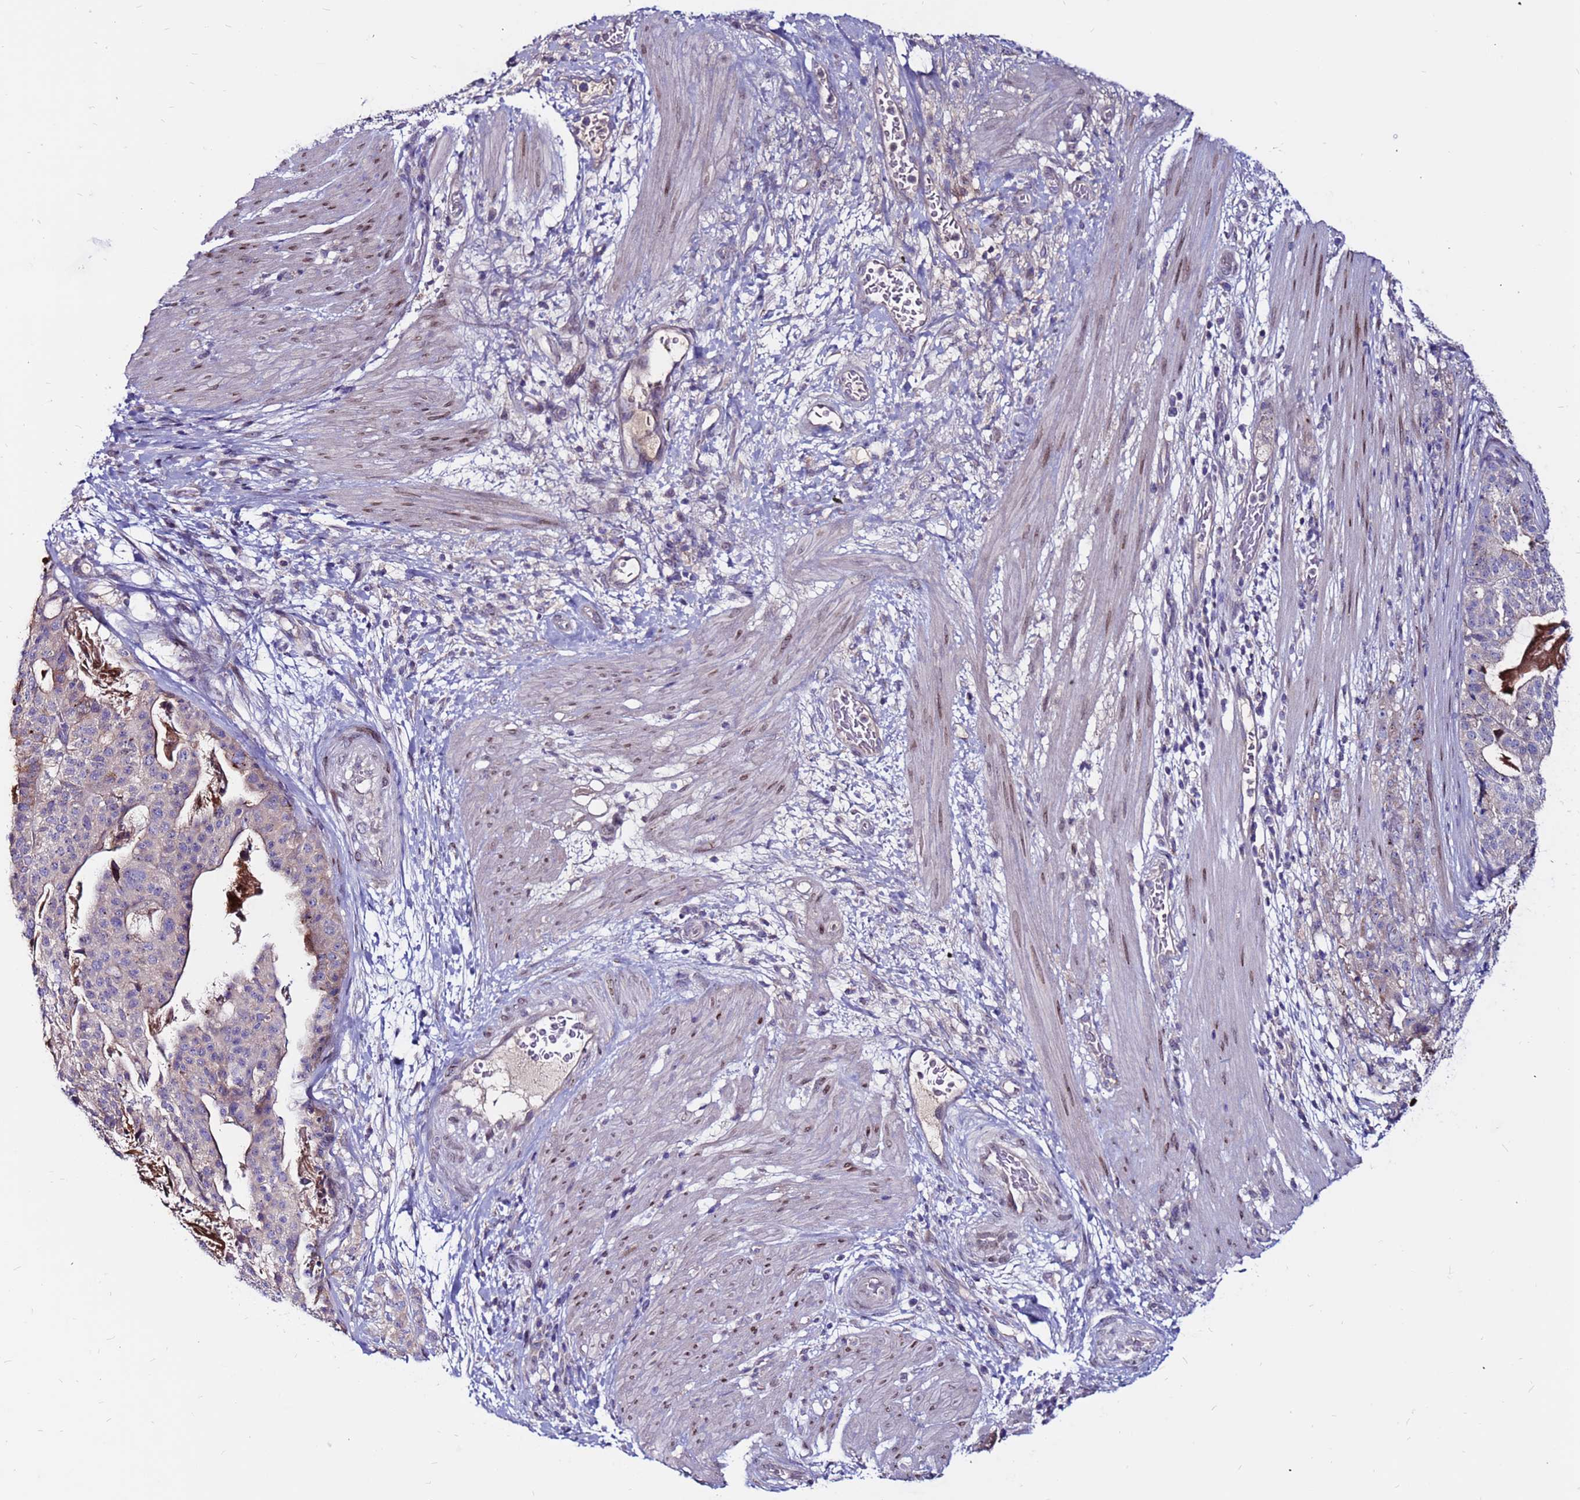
{"staining": {"intensity": "negative", "quantity": "none", "location": "none"}, "tissue": "stomach cancer", "cell_type": "Tumor cells", "image_type": "cancer", "snomed": [{"axis": "morphology", "description": "Adenocarcinoma, NOS"}, {"axis": "topography", "description": "Stomach"}], "caption": "IHC image of human stomach adenocarcinoma stained for a protein (brown), which demonstrates no positivity in tumor cells. (DAB immunohistochemistry (IHC), high magnification).", "gene": "CCDC71", "patient": {"sex": "male", "age": 48}}